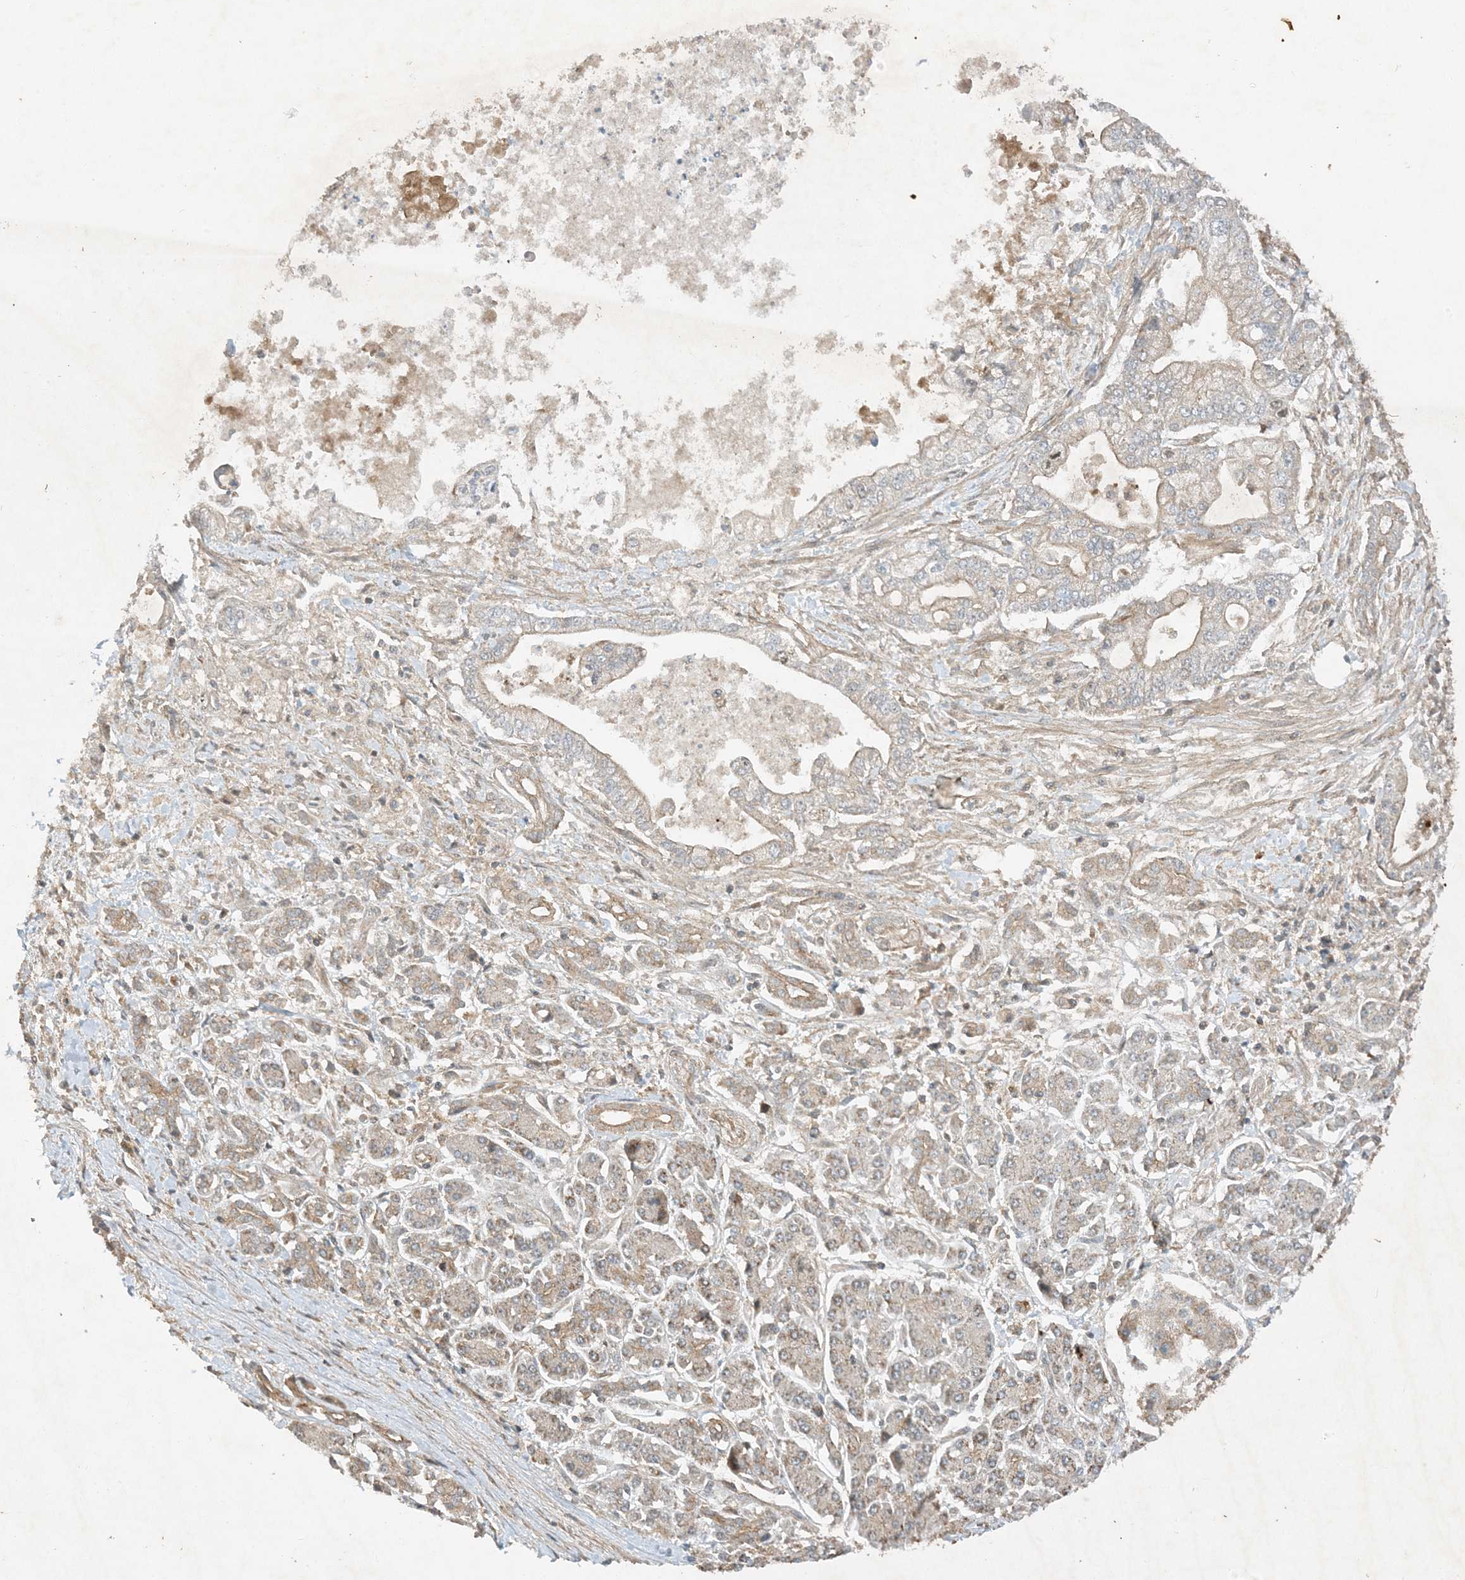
{"staining": {"intensity": "weak", "quantity": "<25%", "location": "cytoplasmic/membranous"}, "tissue": "pancreatic cancer", "cell_type": "Tumor cells", "image_type": "cancer", "snomed": [{"axis": "morphology", "description": "Adenocarcinoma, NOS"}, {"axis": "topography", "description": "Pancreas"}], "caption": "High magnification brightfield microscopy of pancreatic cancer stained with DAB (brown) and counterstained with hematoxylin (blue): tumor cells show no significant staining.", "gene": "XRN1", "patient": {"sex": "male", "age": 69}}